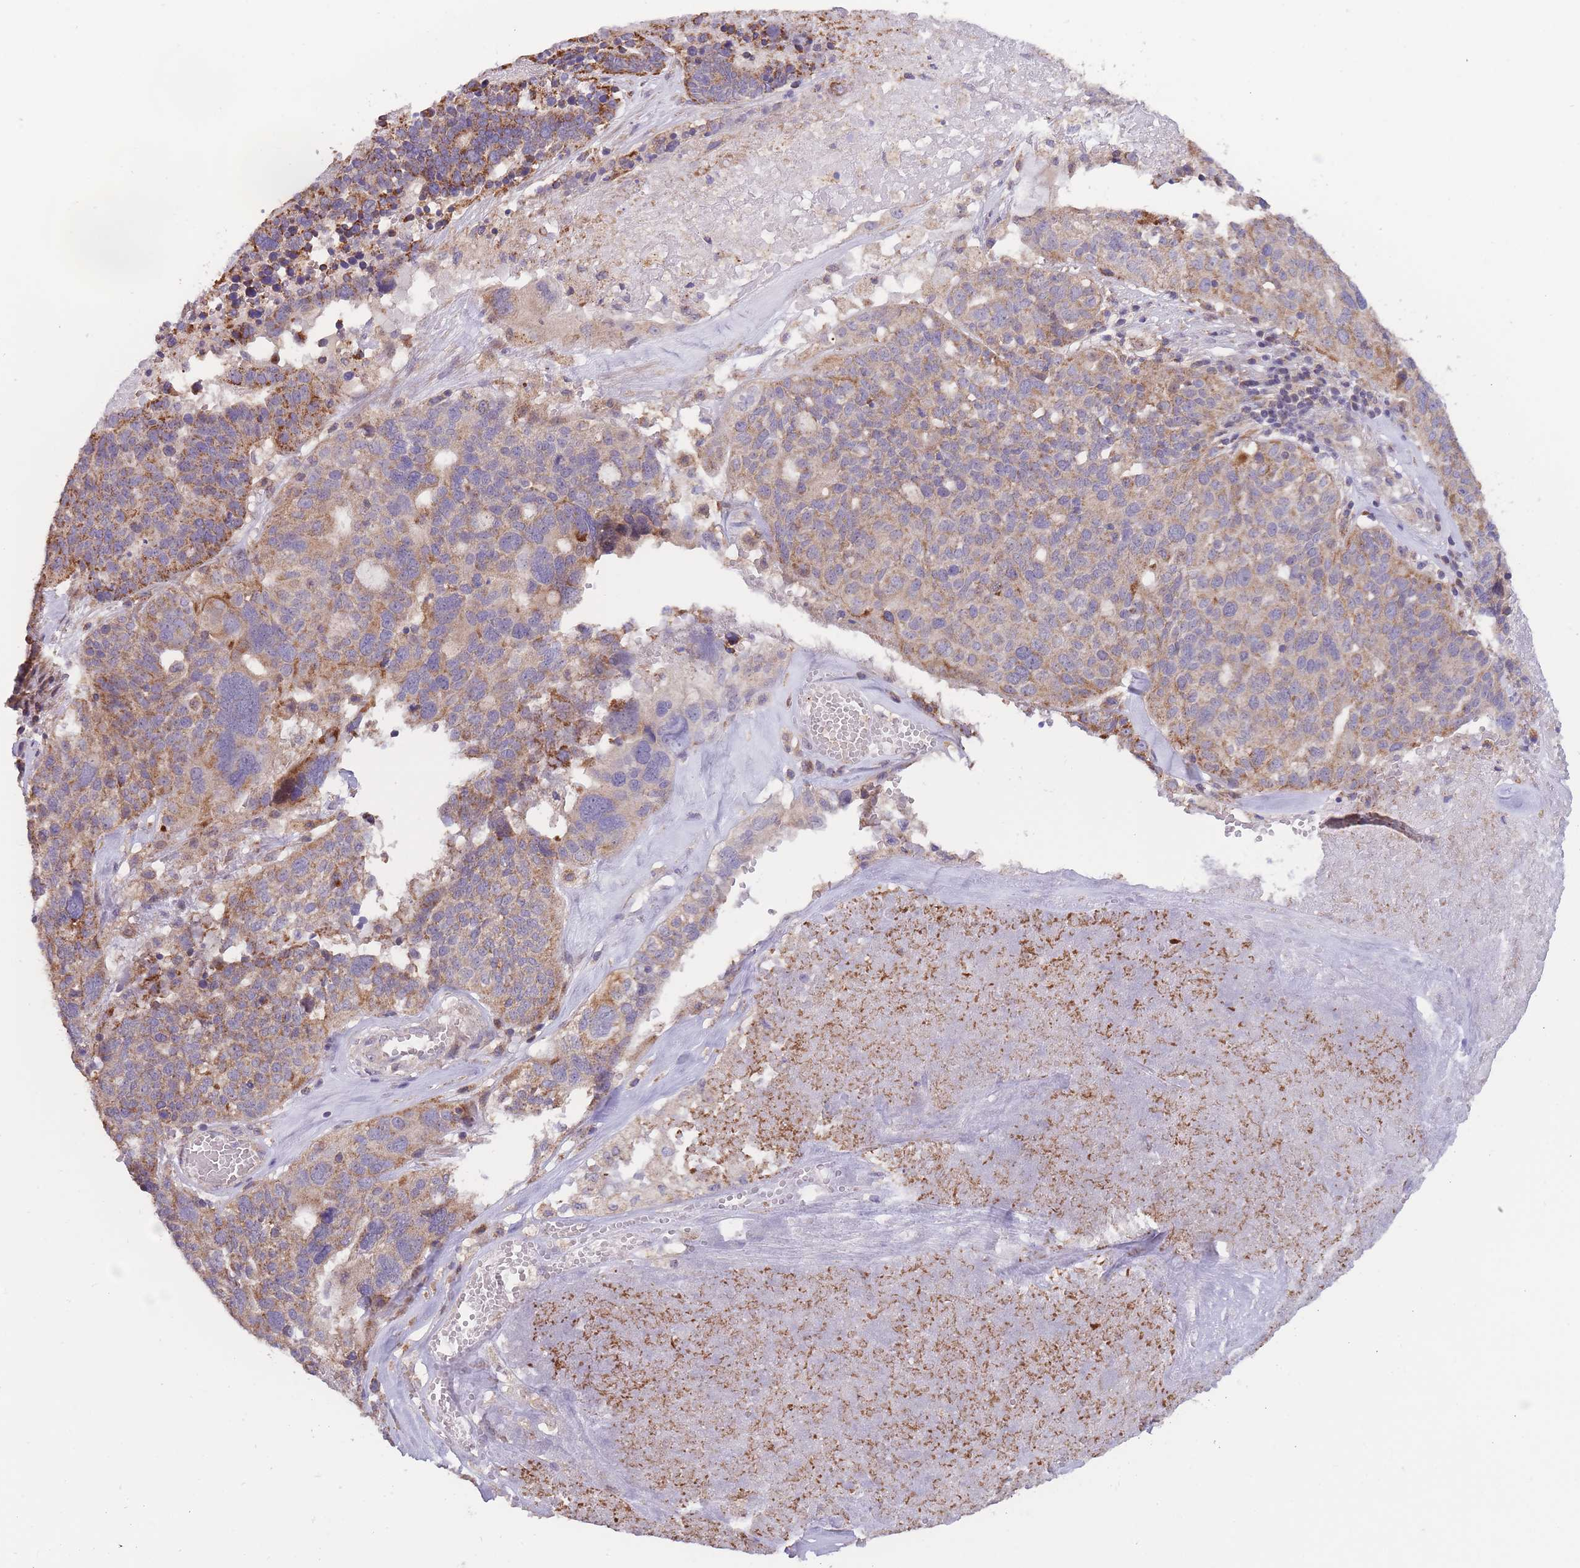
{"staining": {"intensity": "moderate", "quantity": ">75%", "location": "cytoplasmic/membranous"}, "tissue": "ovarian cancer", "cell_type": "Tumor cells", "image_type": "cancer", "snomed": [{"axis": "morphology", "description": "Cystadenocarcinoma, serous, NOS"}, {"axis": "topography", "description": "Ovary"}], "caption": "Serous cystadenocarcinoma (ovarian) tissue exhibits moderate cytoplasmic/membranous positivity in about >75% of tumor cells", "gene": "SLC25A42", "patient": {"sex": "female", "age": 59}}